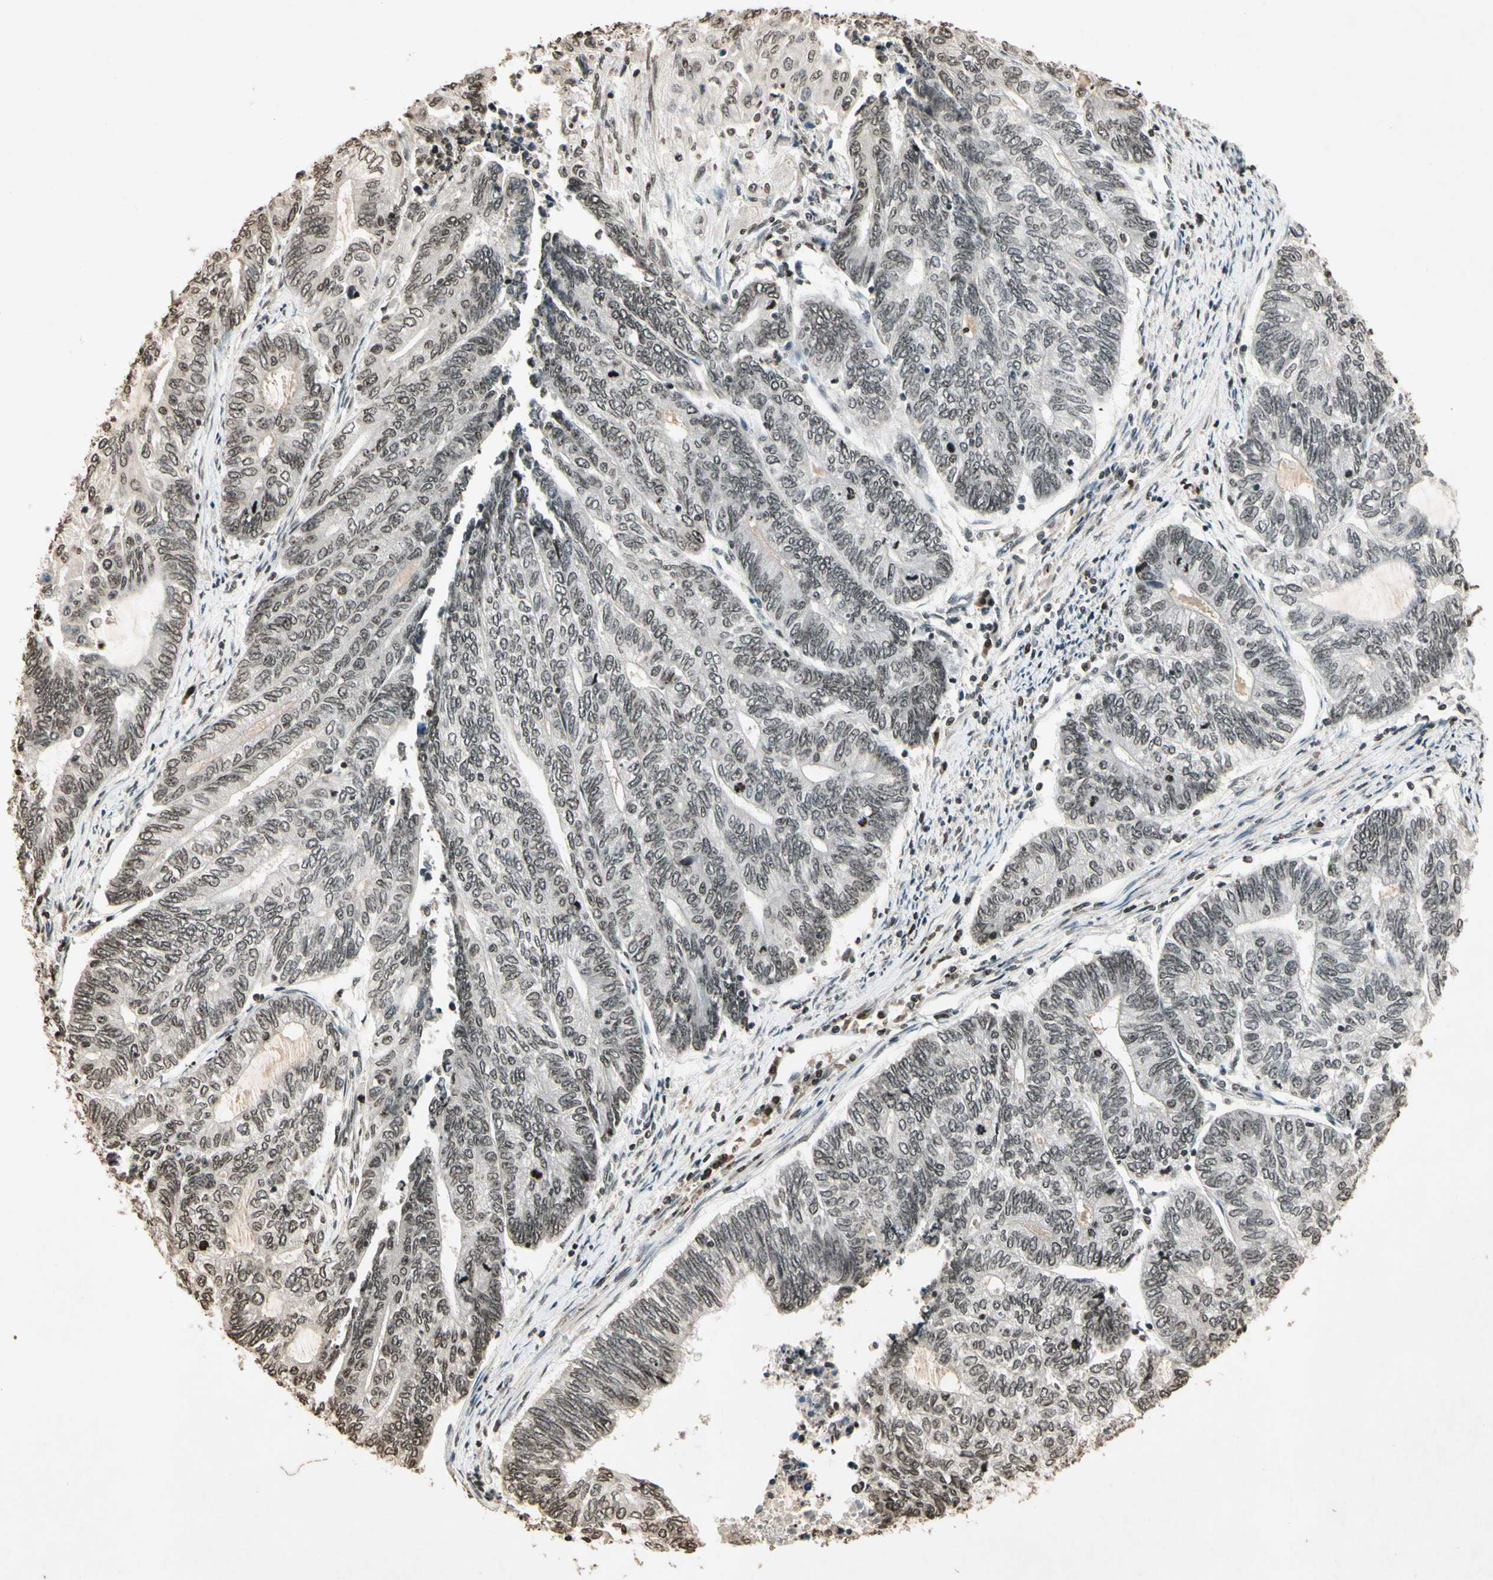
{"staining": {"intensity": "weak", "quantity": "25%-75%", "location": "nuclear"}, "tissue": "endometrial cancer", "cell_type": "Tumor cells", "image_type": "cancer", "snomed": [{"axis": "morphology", "description": "Adenocarcinoma, NOS"}, {"axis": "topography", "description": "Uterus"}, {"axis": "topography", "description": "Endometrium"}], "caption": "This is a histology image of immunohistochemistry (IHC) staining of adenocarcinoma (endometrial), which shows weak positivity in the nuclear of tumor cells.", "gene": "TOP1", "patient": {"sex": "female", "age": 70}}